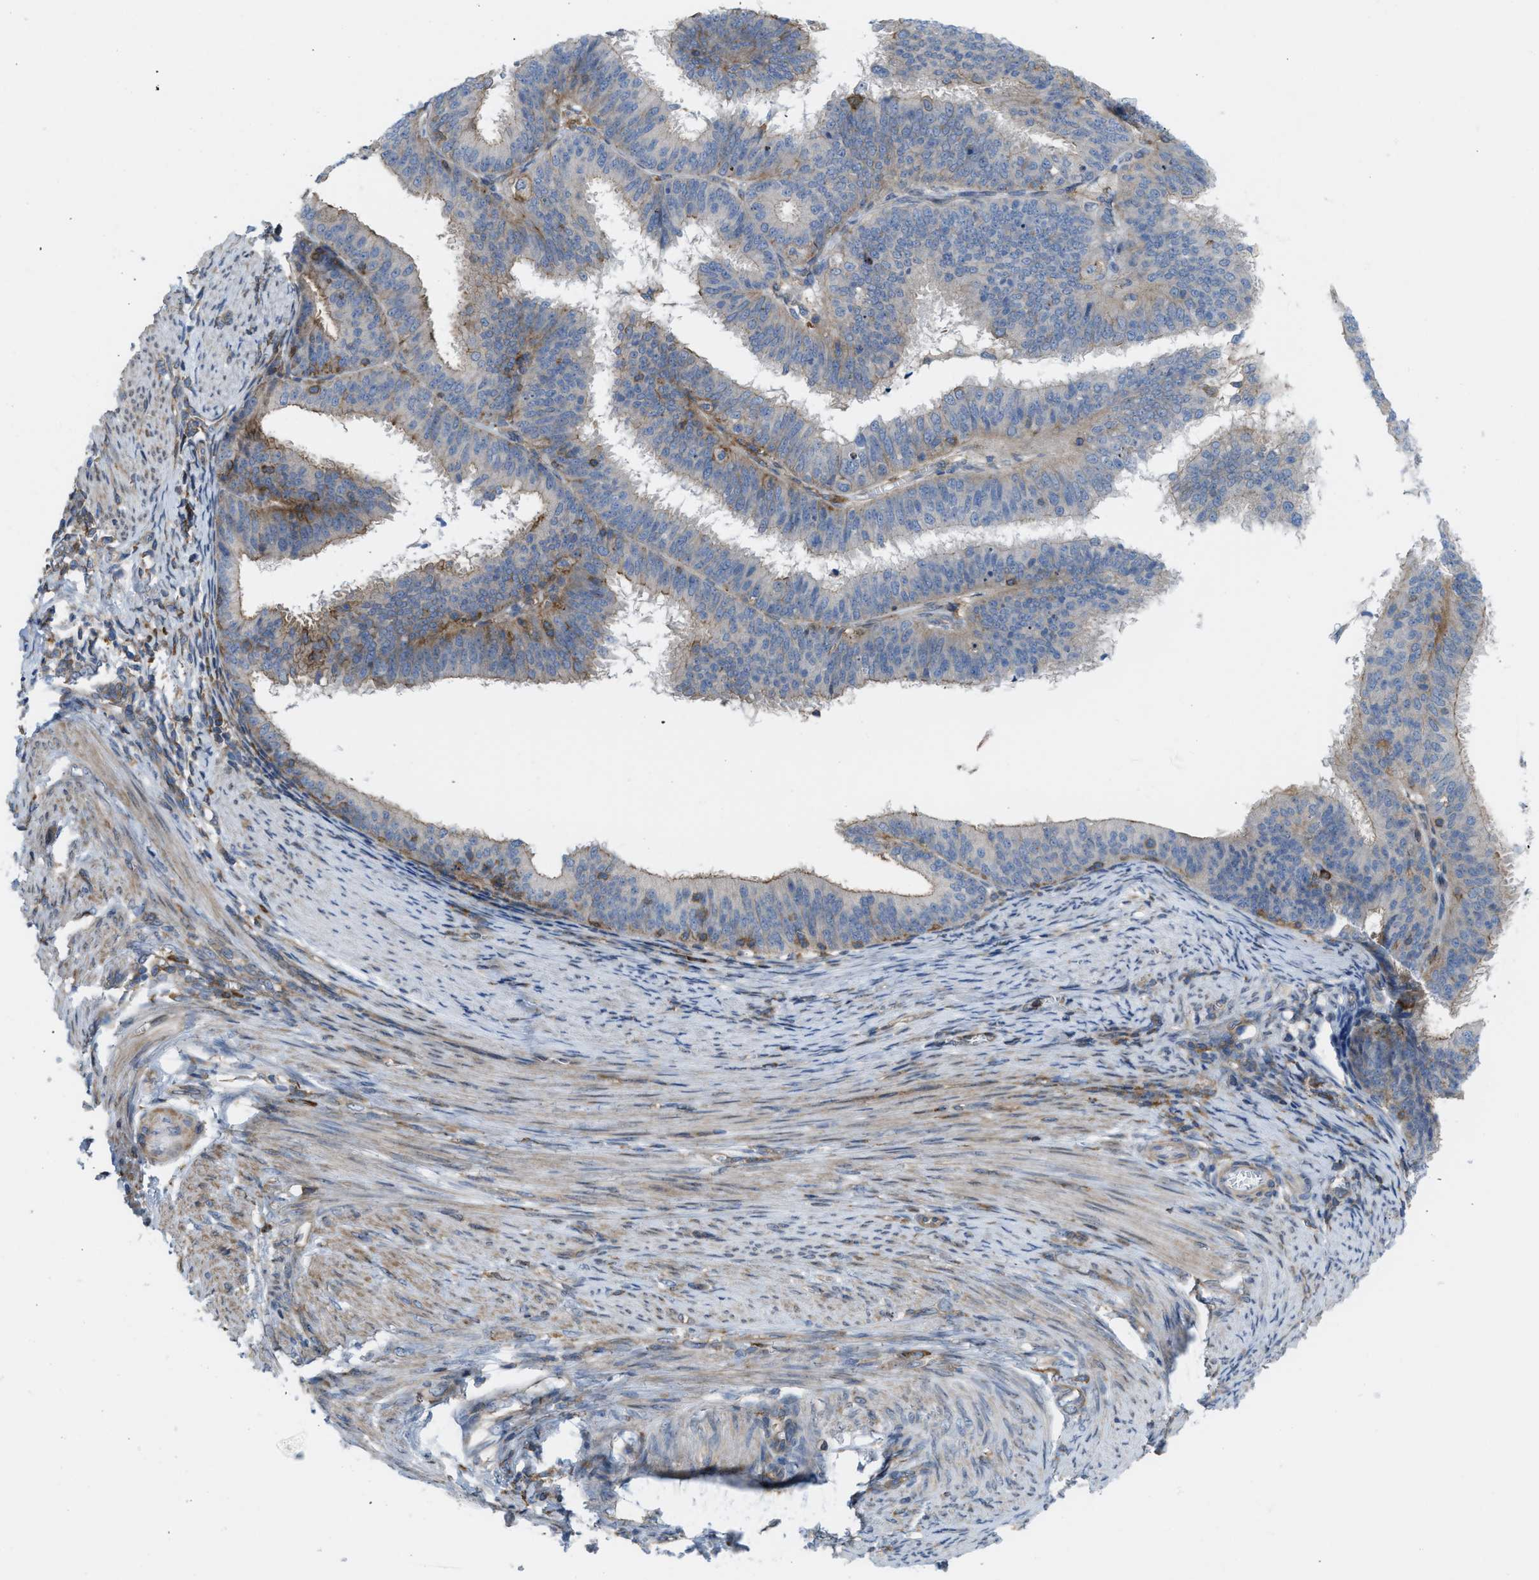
{"staining": {"intensity": "weak", "quantity": "<25%", "location": "cytoplasmic/membranous"}, "tissue": "endometrial cancer", "cell_type": "Tumor cells", "image_type": "cancer", "snomed": [{"axis": "morphology", "description": "Adenocarcinoma, NOS"}, {"axis": "topography", "description": "Endometrium"}], "caption": "This is an immunohistochemistry histopathology image of human adenocarcinoma (endometrial). There is no positivity in tumor cells.", "gene": "MYO18A", "patient": {"sex": "female", "age": 70}}